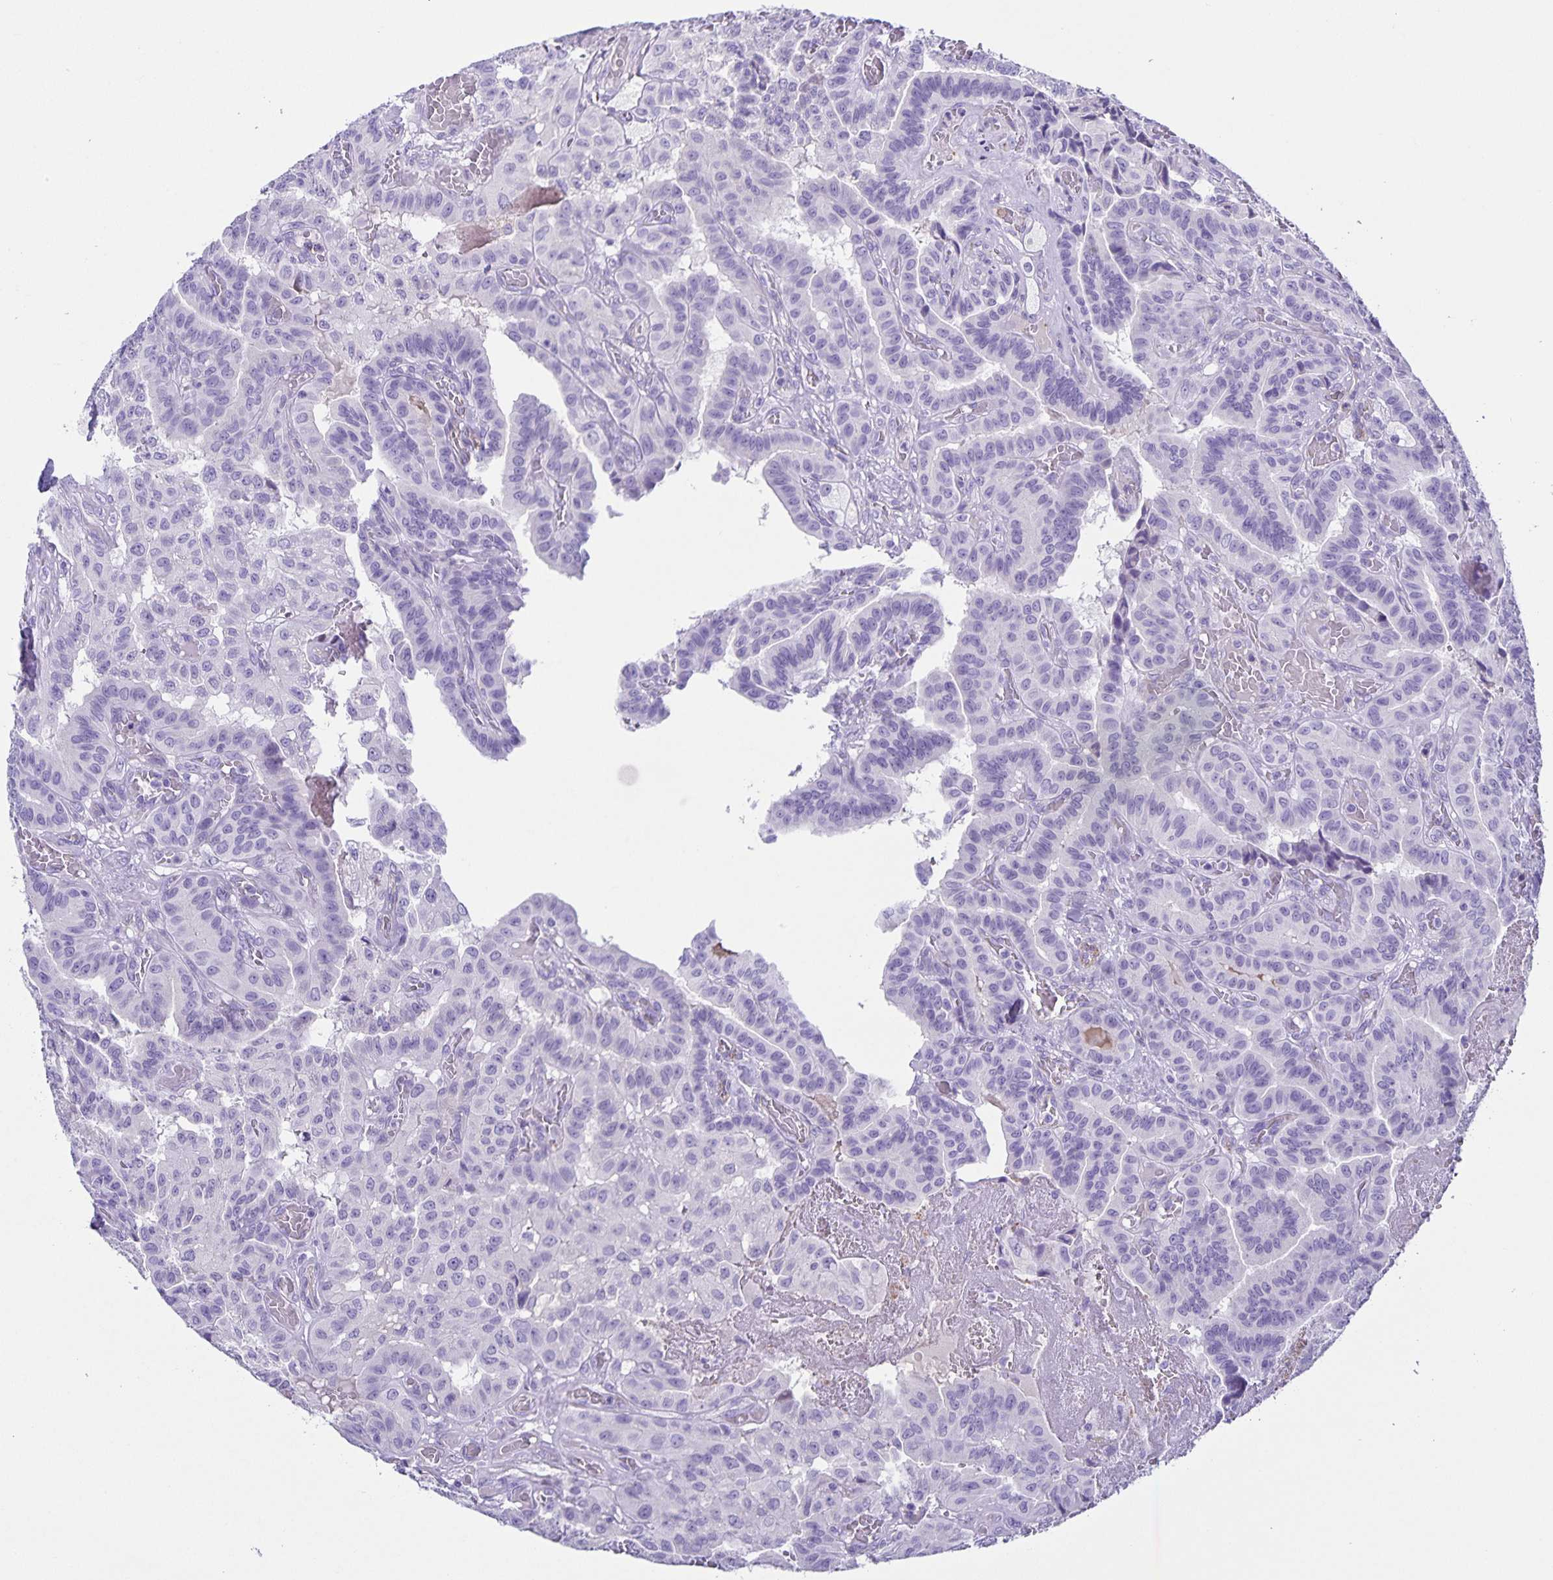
{"staining": {"intensity": "negative", "quantity": "none", "location": "none"}, "tissue": "thyroid cancer", "cell_type": "Tumor cells", "image_type": "cancer", "snomed": [{"axis": "morphology", "description": "Papillary adenocarcinoma, NOS"}, {"axis": "morphology", "description": "Papillary adenoma metastatic"}, {"axis": "topography", "description": "Thyroid gland"}], "caption": "Thyroid papillary adenocarcinoma was stained to show a protein in brown. There is no significant expression in tumor cells. Brightfield microscopy of immunohistochemistry (IHC) stained with DAB (brown) and hematoxylin (blue), captured at high magnification.", "gene": "UBQLN3", "patient": {"sex": "male", "age": 87}}